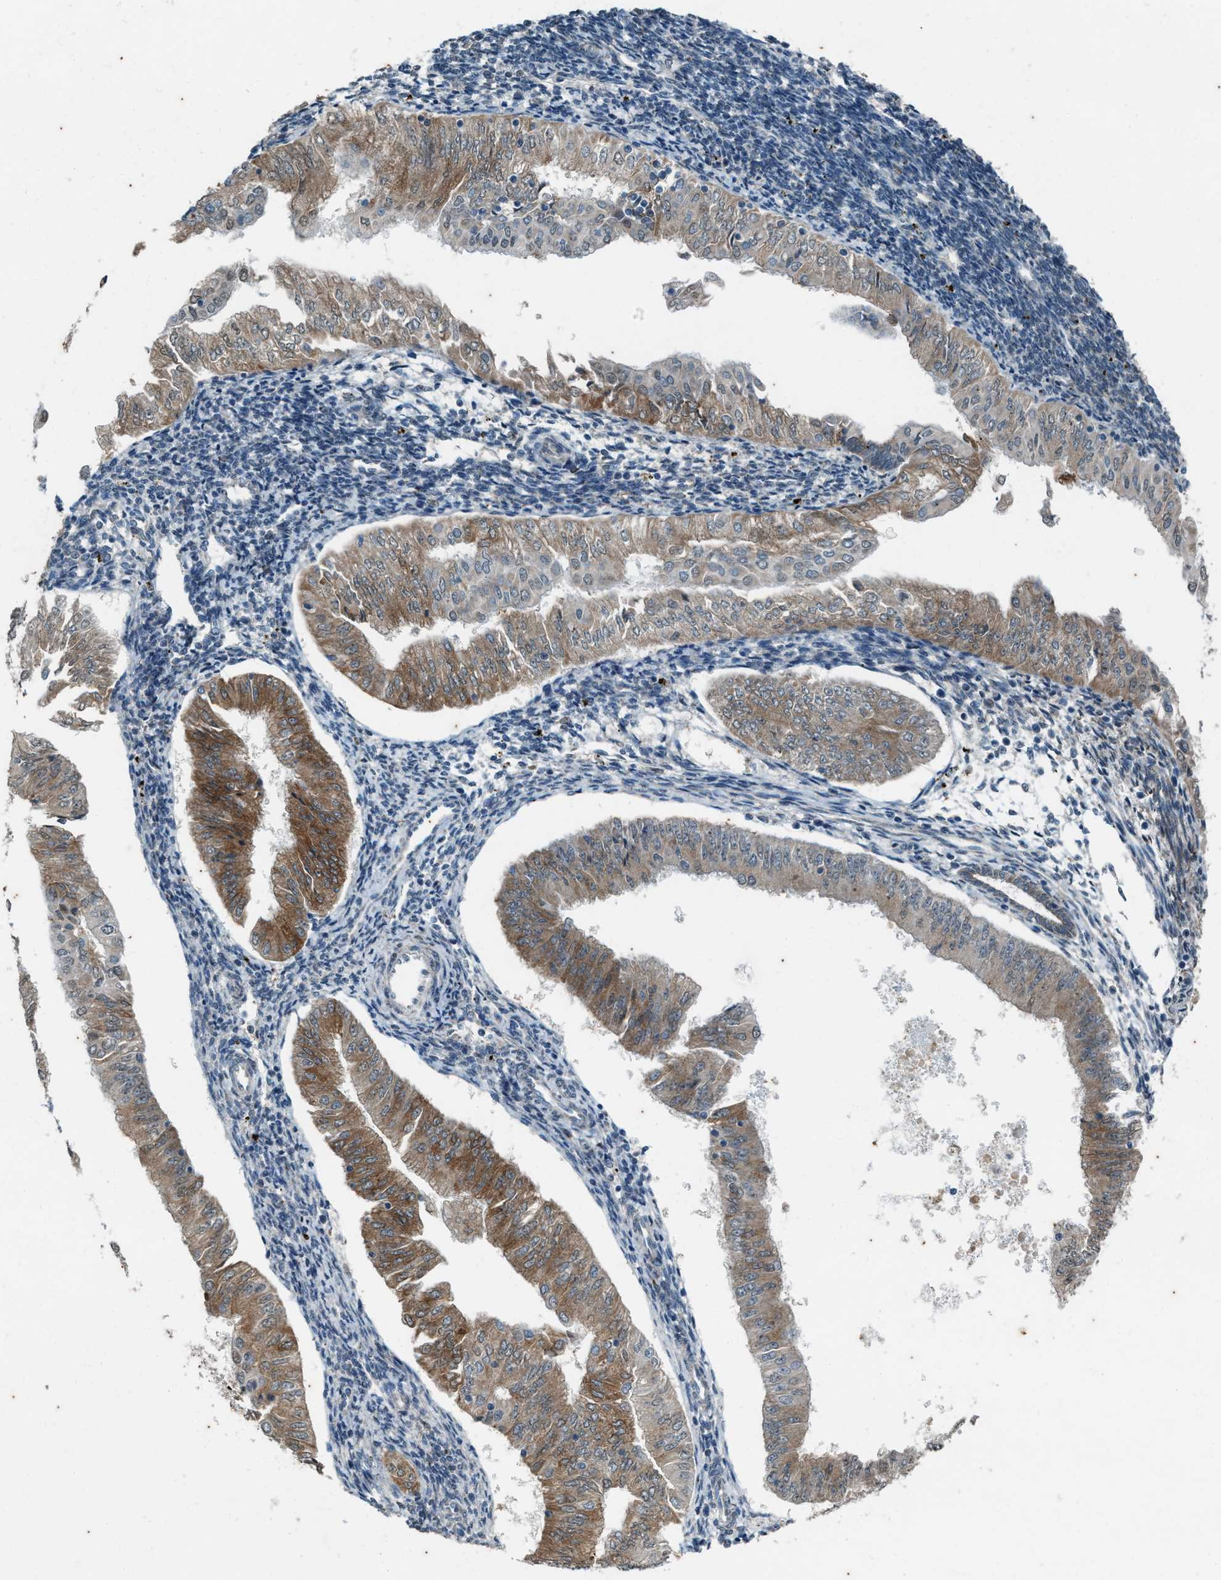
{"staining": {"intensity": "moderate", "quantity": ">75%", "location": "cytoplasmic/membranous"}, "tissue": "endometrial cancer", "cell_type": "Tumor cells", "image_type": "cancer", "snomed": [{"axis": "morphology", "description": "Normal tissue, NOS"}, {"axis": "morphology", "description": "Adenocarcinoma, NOS"}, {"axis": "topography", "description": "Endometrium"}], "caption": "This is an image of immunohistochemistry staining of endometrial cancer, which shows moderate expression in the cytoplasmic/membranous of tumor cells.", "gene": "CHPF2", "patient": {"sex": "female", "age": 53}}